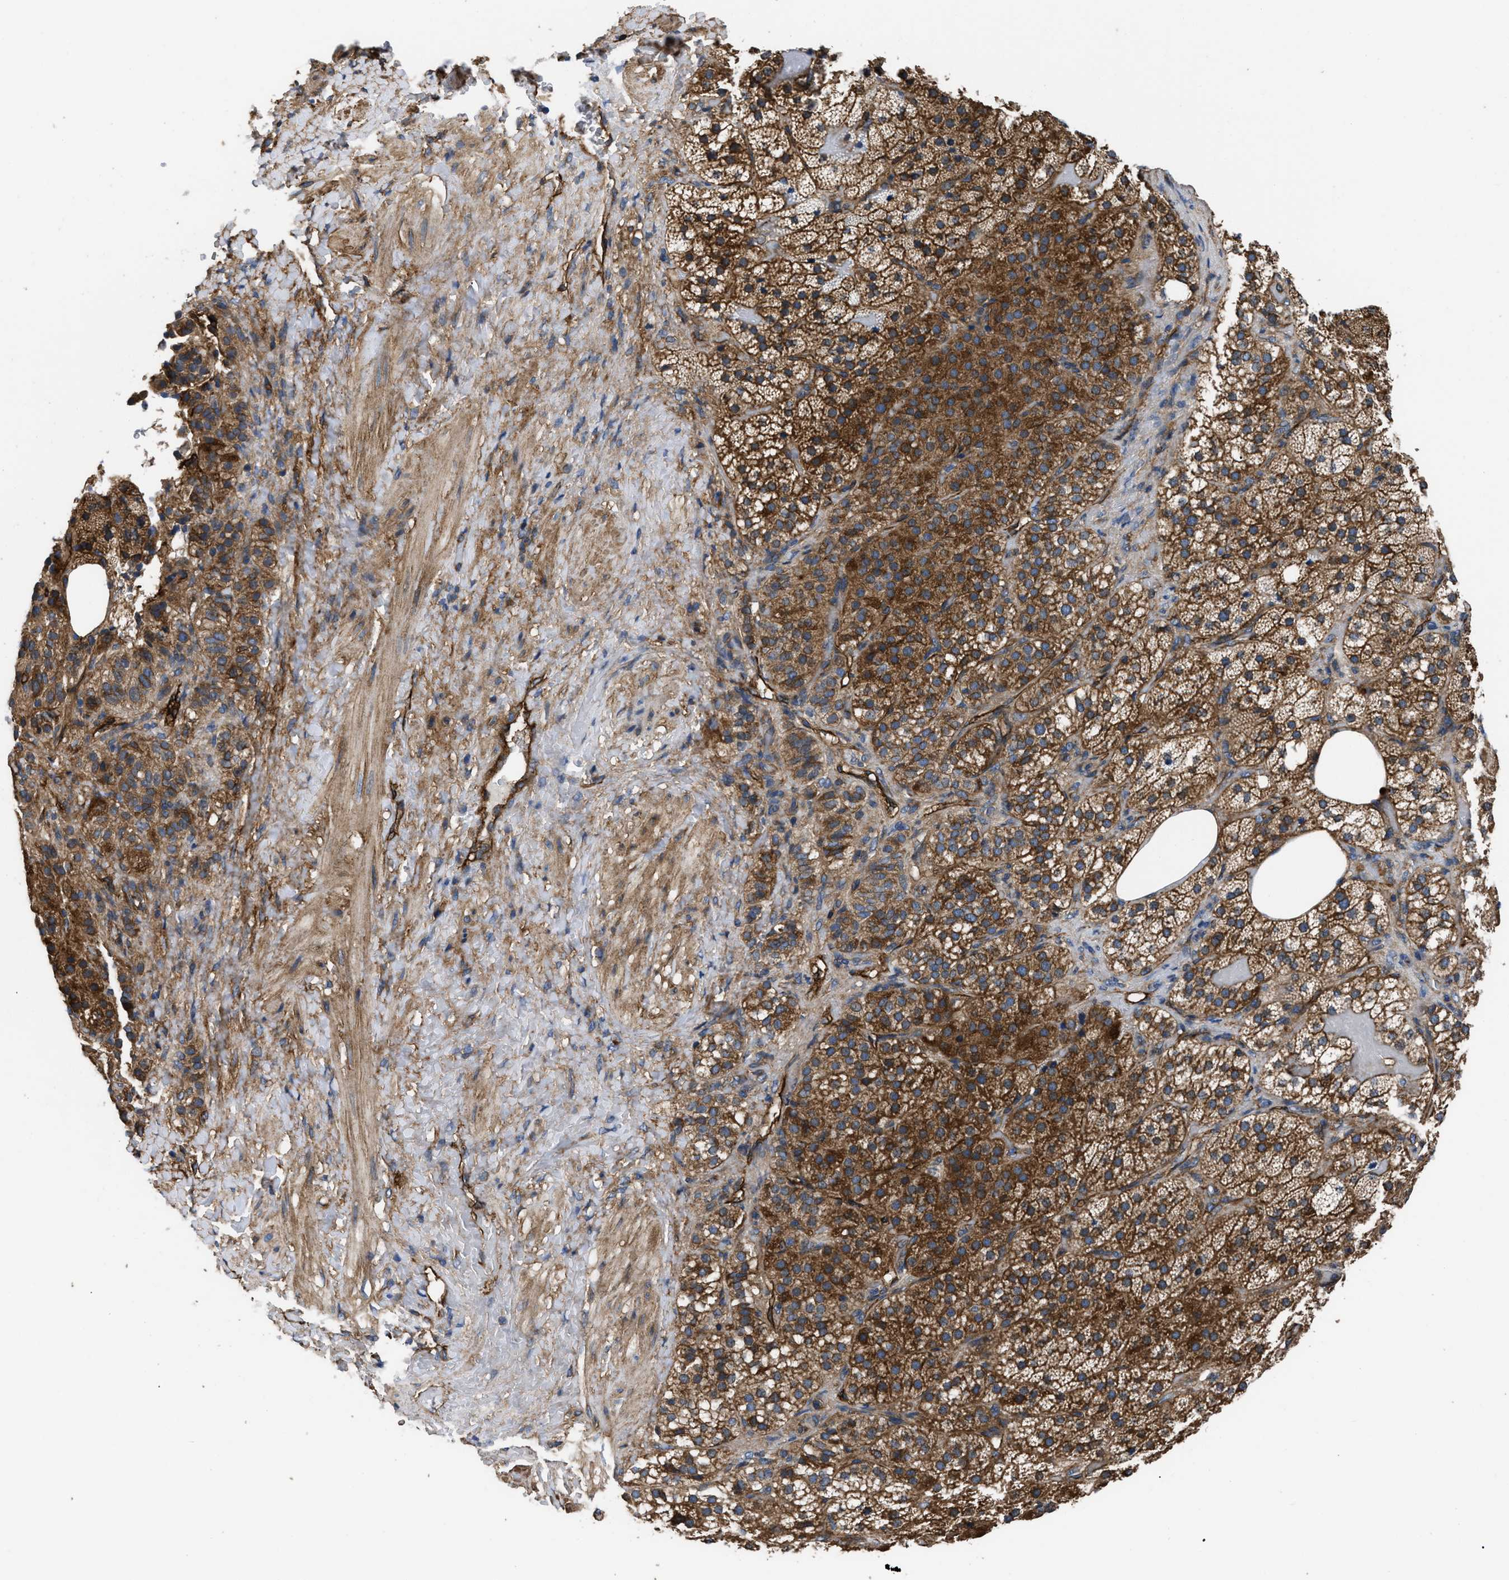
{"staining": {"intensity": "strong", "quantity": ">75%", "location": "cytoplasmic/membranous"}, "tissue": "adrenal gland", "cell_type": "Glandular cells", "image_type": "normal", "snomed": [{"axis": "morphology", "description": "Normal tissue, NOS"}, {"axis": "topography", "description": "Adrenal gland"}], "caption": "Protein staining reveals strong cytoplasmic/membranous staining in about >75% of glandular cells in benign adrenal gland. Nuclei are stained in blue.", "gene": "NT5E", "patient": {"sex": "female", "age": 59}}